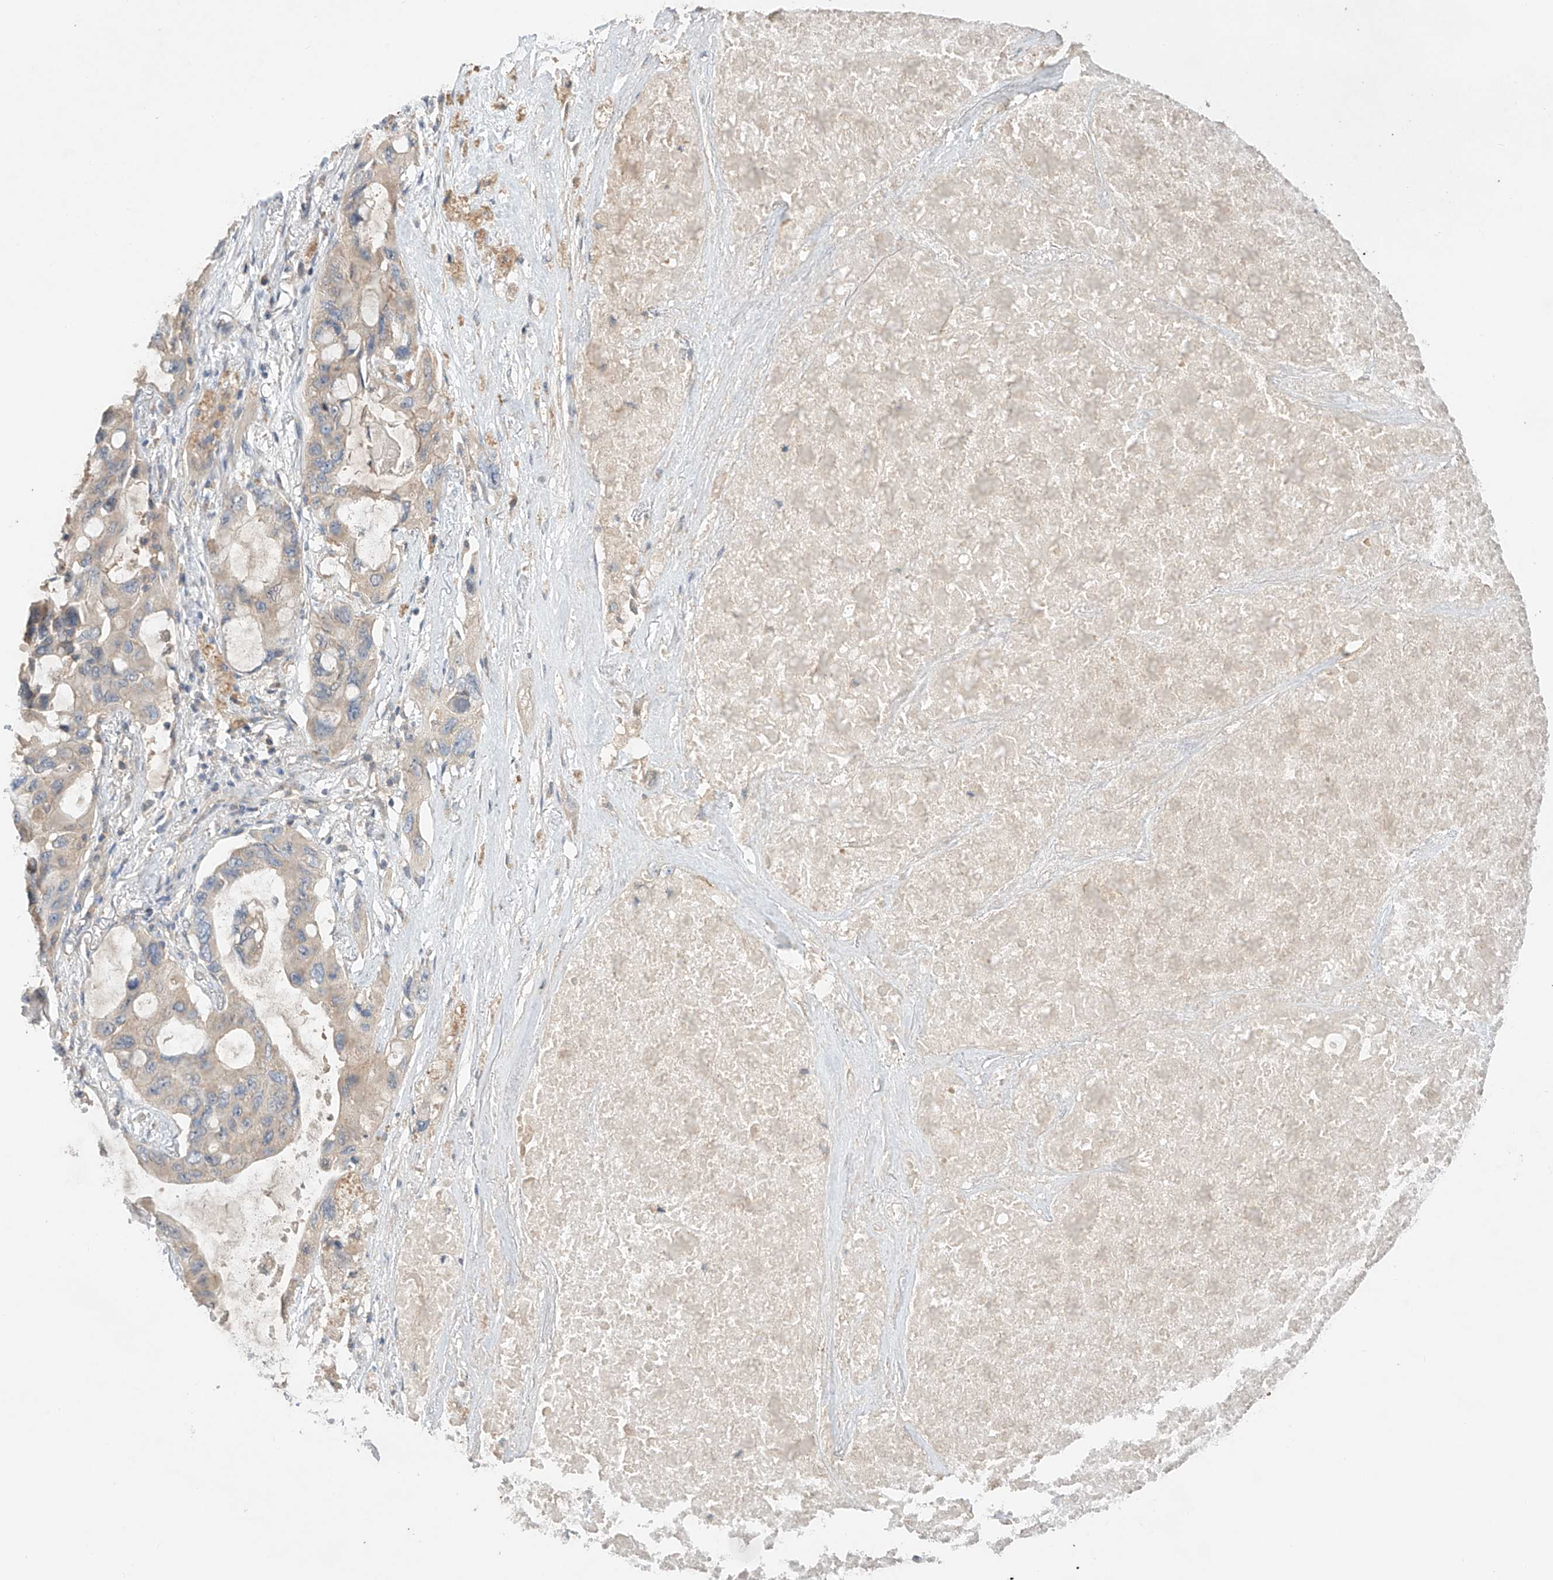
{"staining": {"intensity": "negative", "quantity": "none", "location": "none"}, "tissue": "lung cancer", "cell_type": "Tumor cells", "image_type": "cancer", "snomed": [{"axis": "morphology", "description": "Squamous cell carcinoma, NOS"}, {"axis": "topography", "description": "Lung"}], "caption": "There is no significant expression in tumor cells of lung cancer (squamous cell carcinoma). (DAB (3,3'-diaminobenzidine) immunohistochemistry, high magnification).", "gene": "GNB1L", "patient": {"sex": "female", "age": 73}}